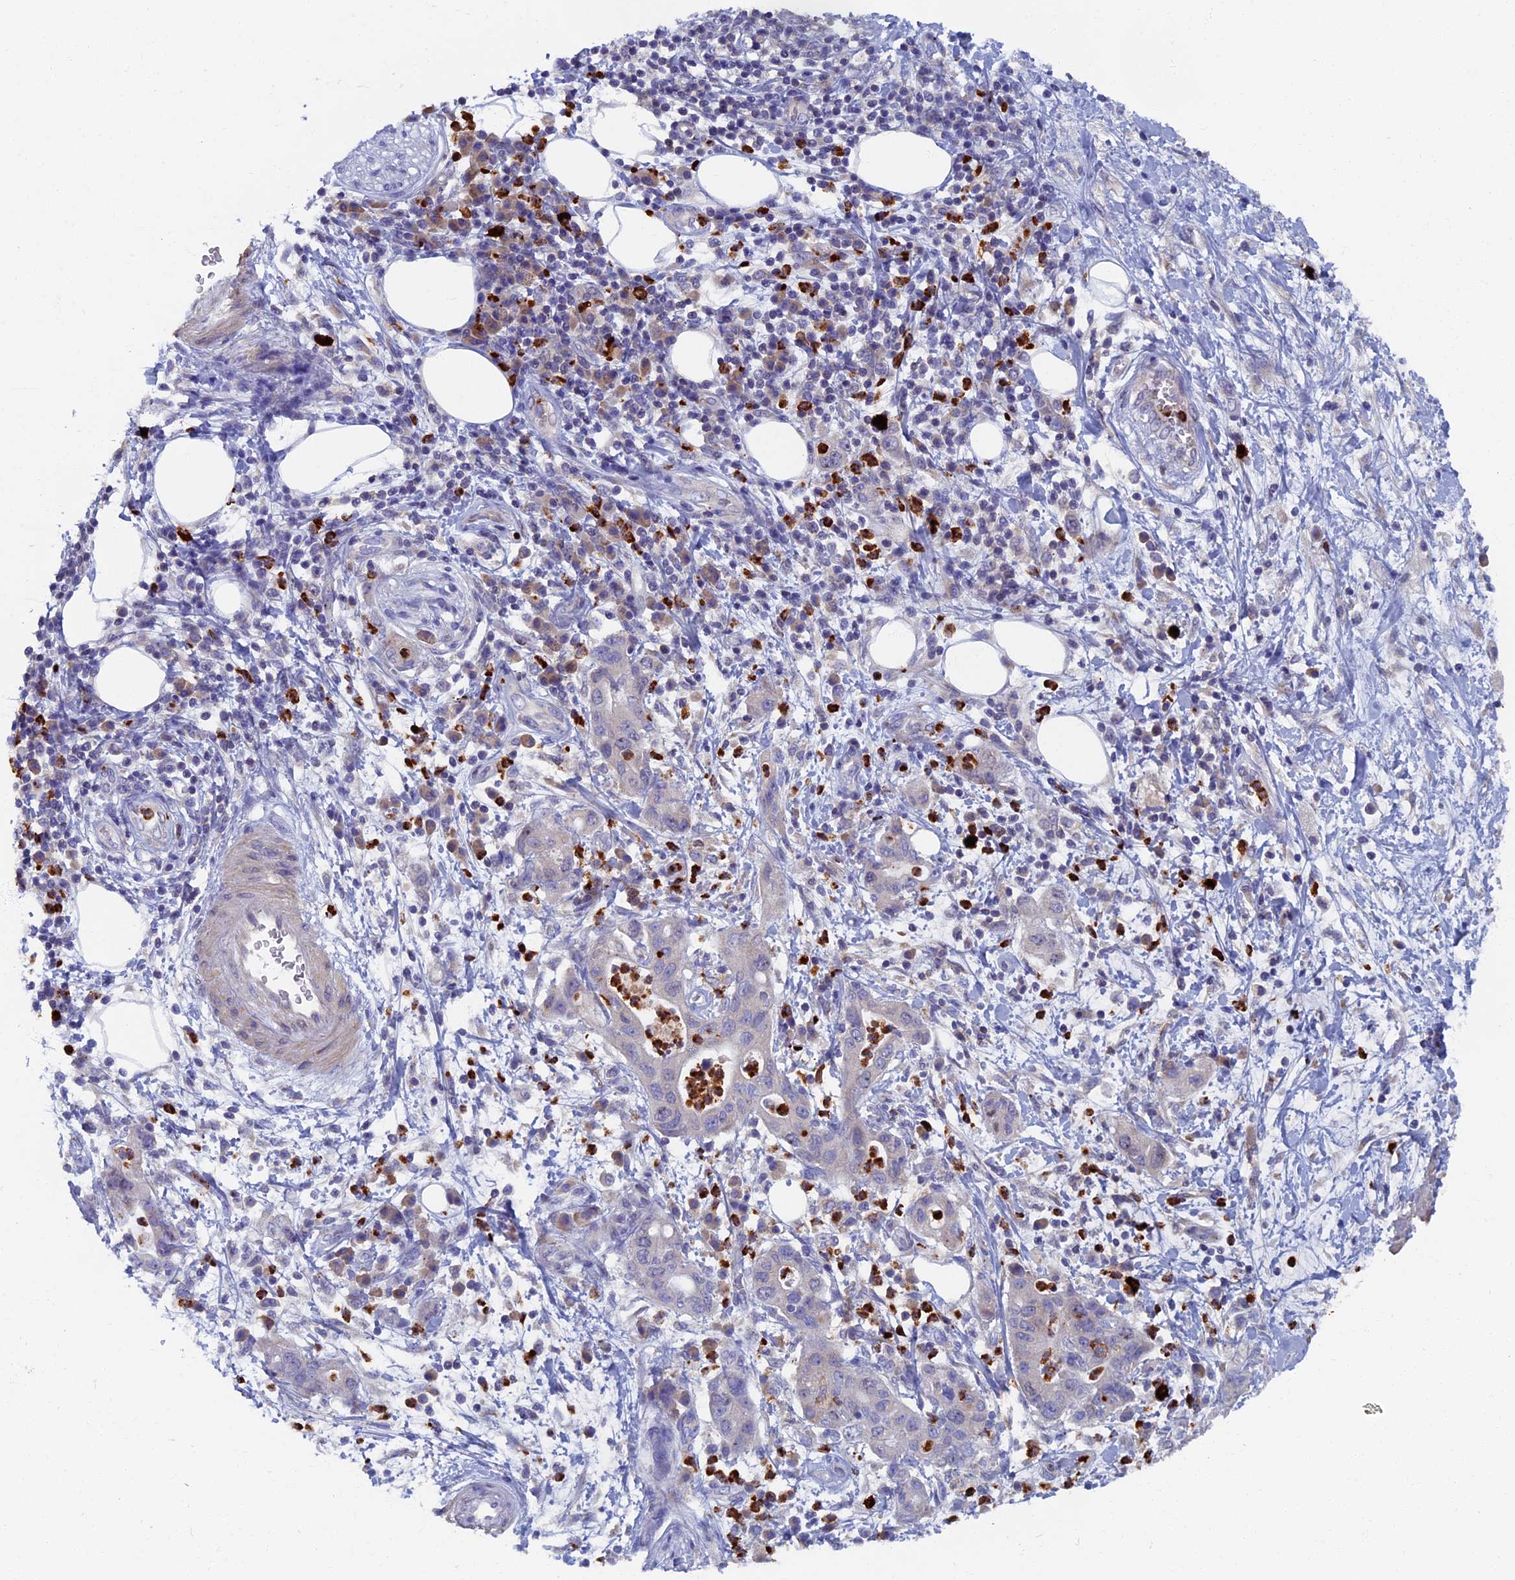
{"staining": {"intensity": "negative", "quantity": "none", "location": "none"}, "tissue": "pancreatic cancer", "cell_type": "Tumor cells", "image_type": "cancer", "snomed": [{"axis": "morphology", "description": "Adenocarcinoma, NOS"}, {"axis": "topography", "description": "Pancreas"}], "caption": "An image of human adenocarcinoma (pancreatic) is negative for staining in tumor cells. The staining is performed using DAB brown chromogen with nuclei counter-stained in using hematoxylin.", "gene": "TNK2", "patient": {"sex": "female", "age": 73}}